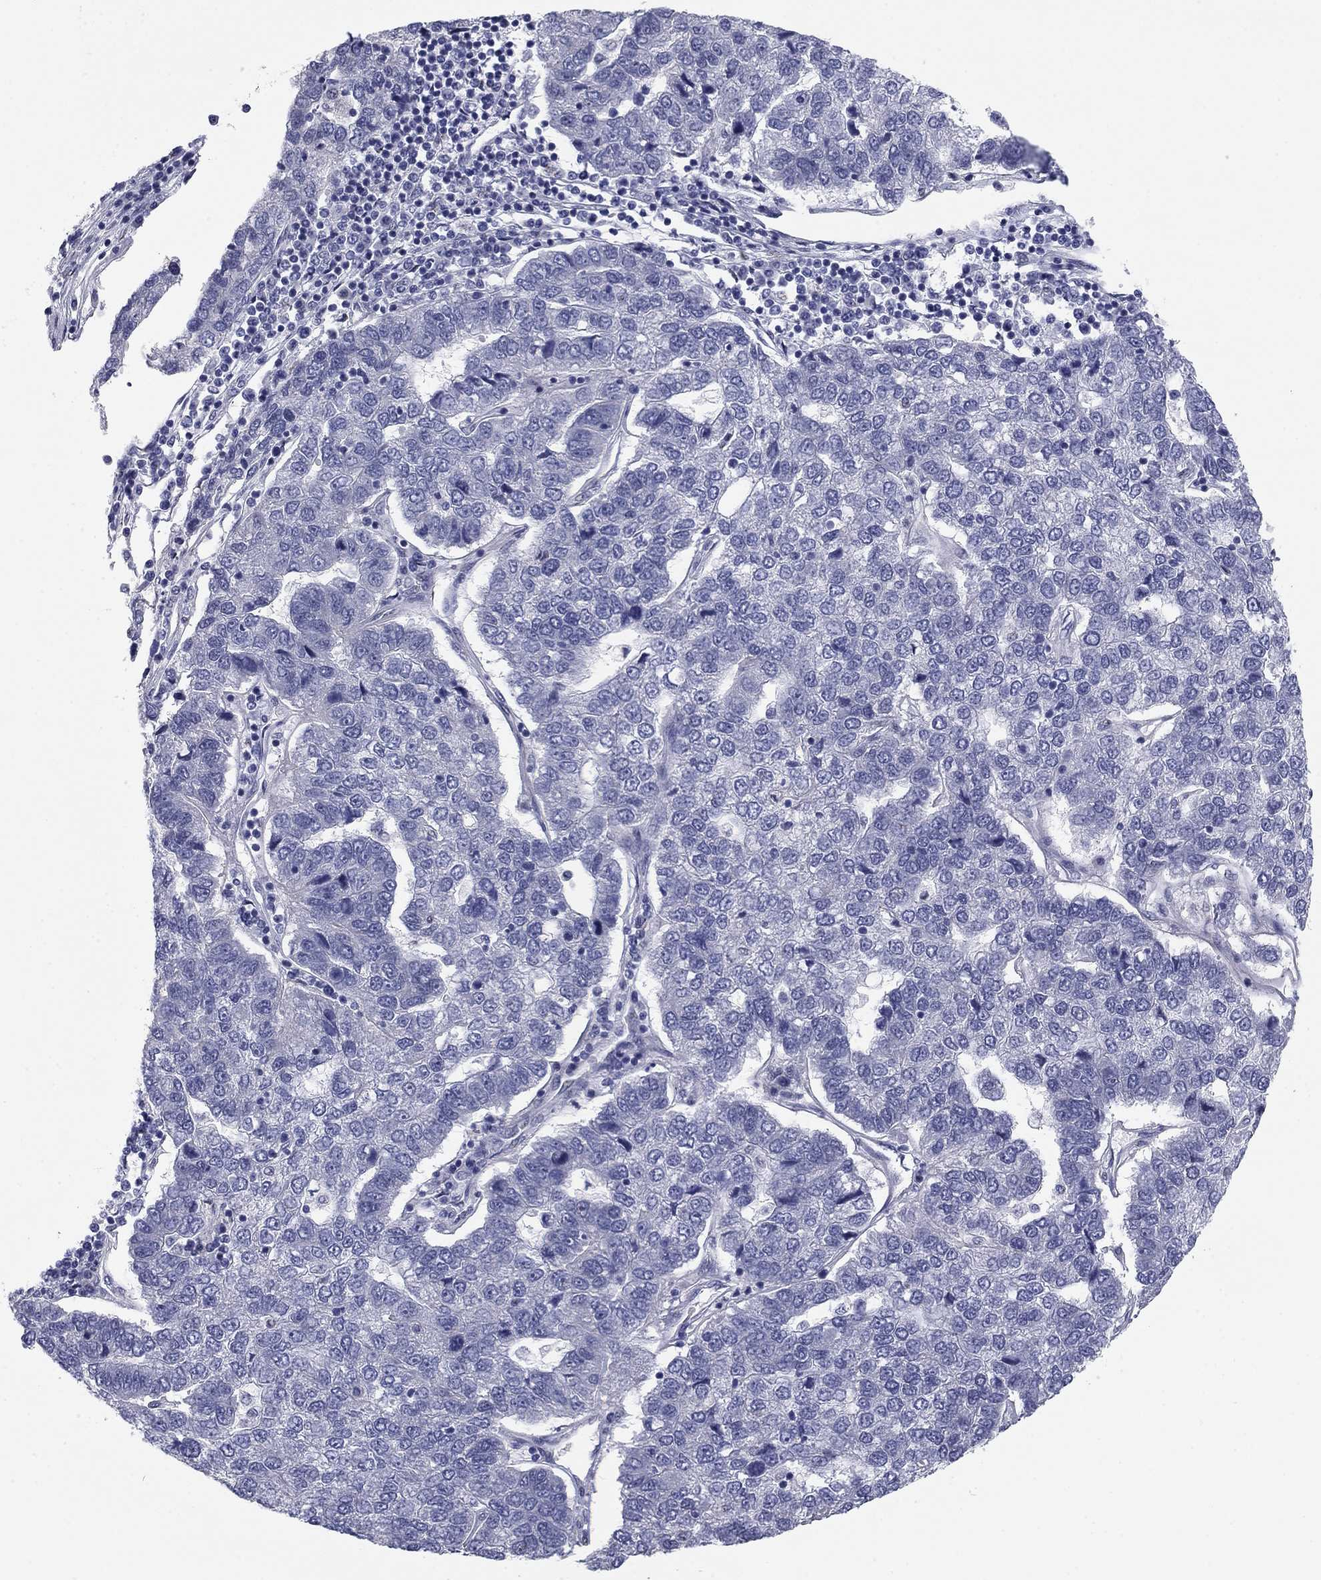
{"staining": {"intensity": "negative", "quantity": "none", "location": "none"}, "tissue": "pancreatic cancer", "cell_type": "Tumor cells", "image_type": "cancer", "snomed": [{"axis": "morphology", "description": "Adenocarcinoma, NOS"}, {"axis": "topography", "description": "Pancreas"}], "caption": "The image reveals no staining of tumor cells in pancreatic cancer (adenocarcinoma).", "gene": "SEPTIN3", "patient": {"sex": "female", "age": 61}}